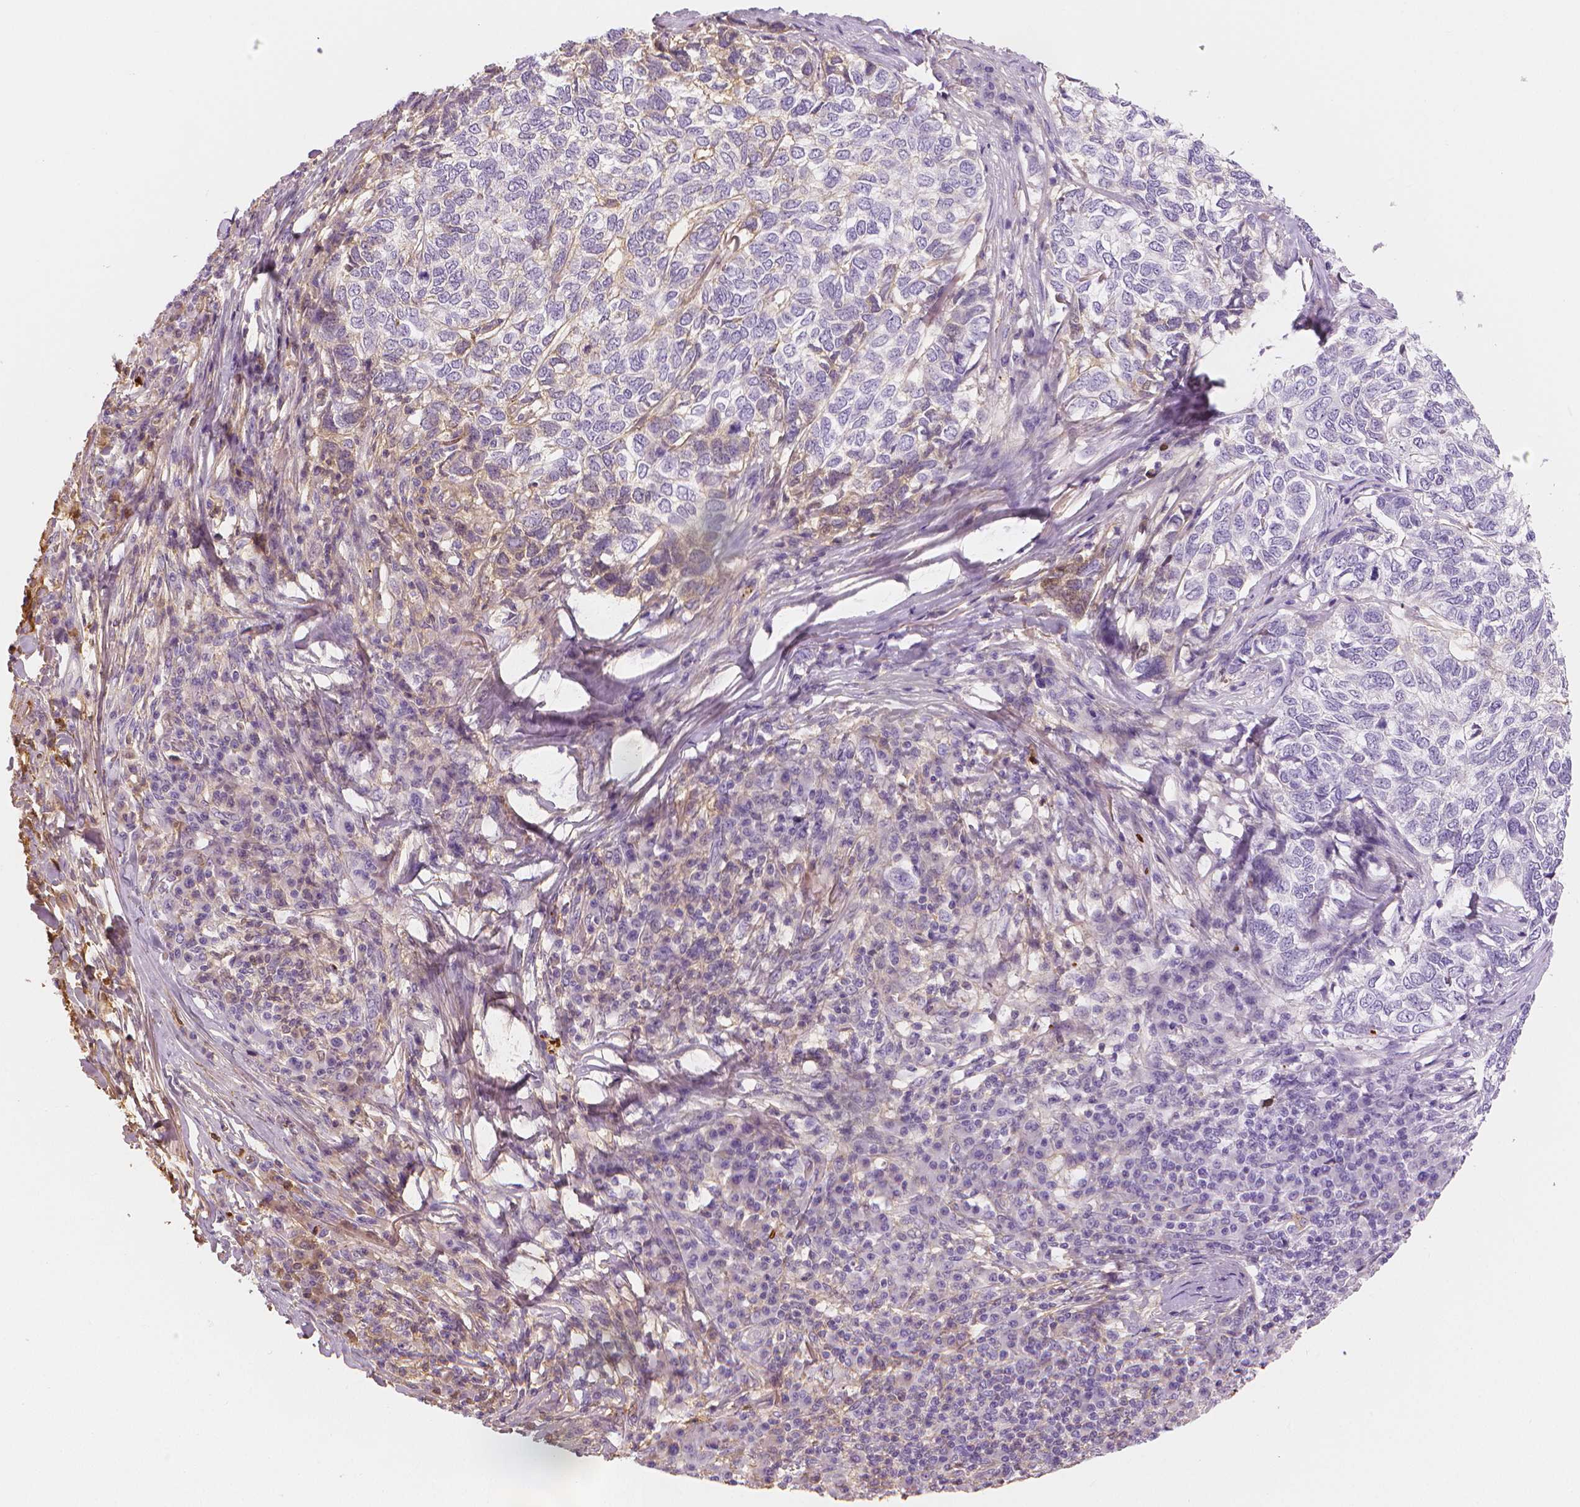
{"staining": {"intensity": "negative", "quantity": "none", "location": "none"}, "tissue": "skin cancer", "cell_type": "Tumor cells", "image_type": "cancer", "snomed": [{"axis": "morphology", "description": "Basal cell carcinoma"}, {"axis": "topography", "description": "Skin"}], "caption": "Basal cell carcinoma (skin) stained for a protein using immunohistochemistry displays no expression tumor cells.", "gene": "APOA4", "patient": {"sex": "female", "age": 65}}